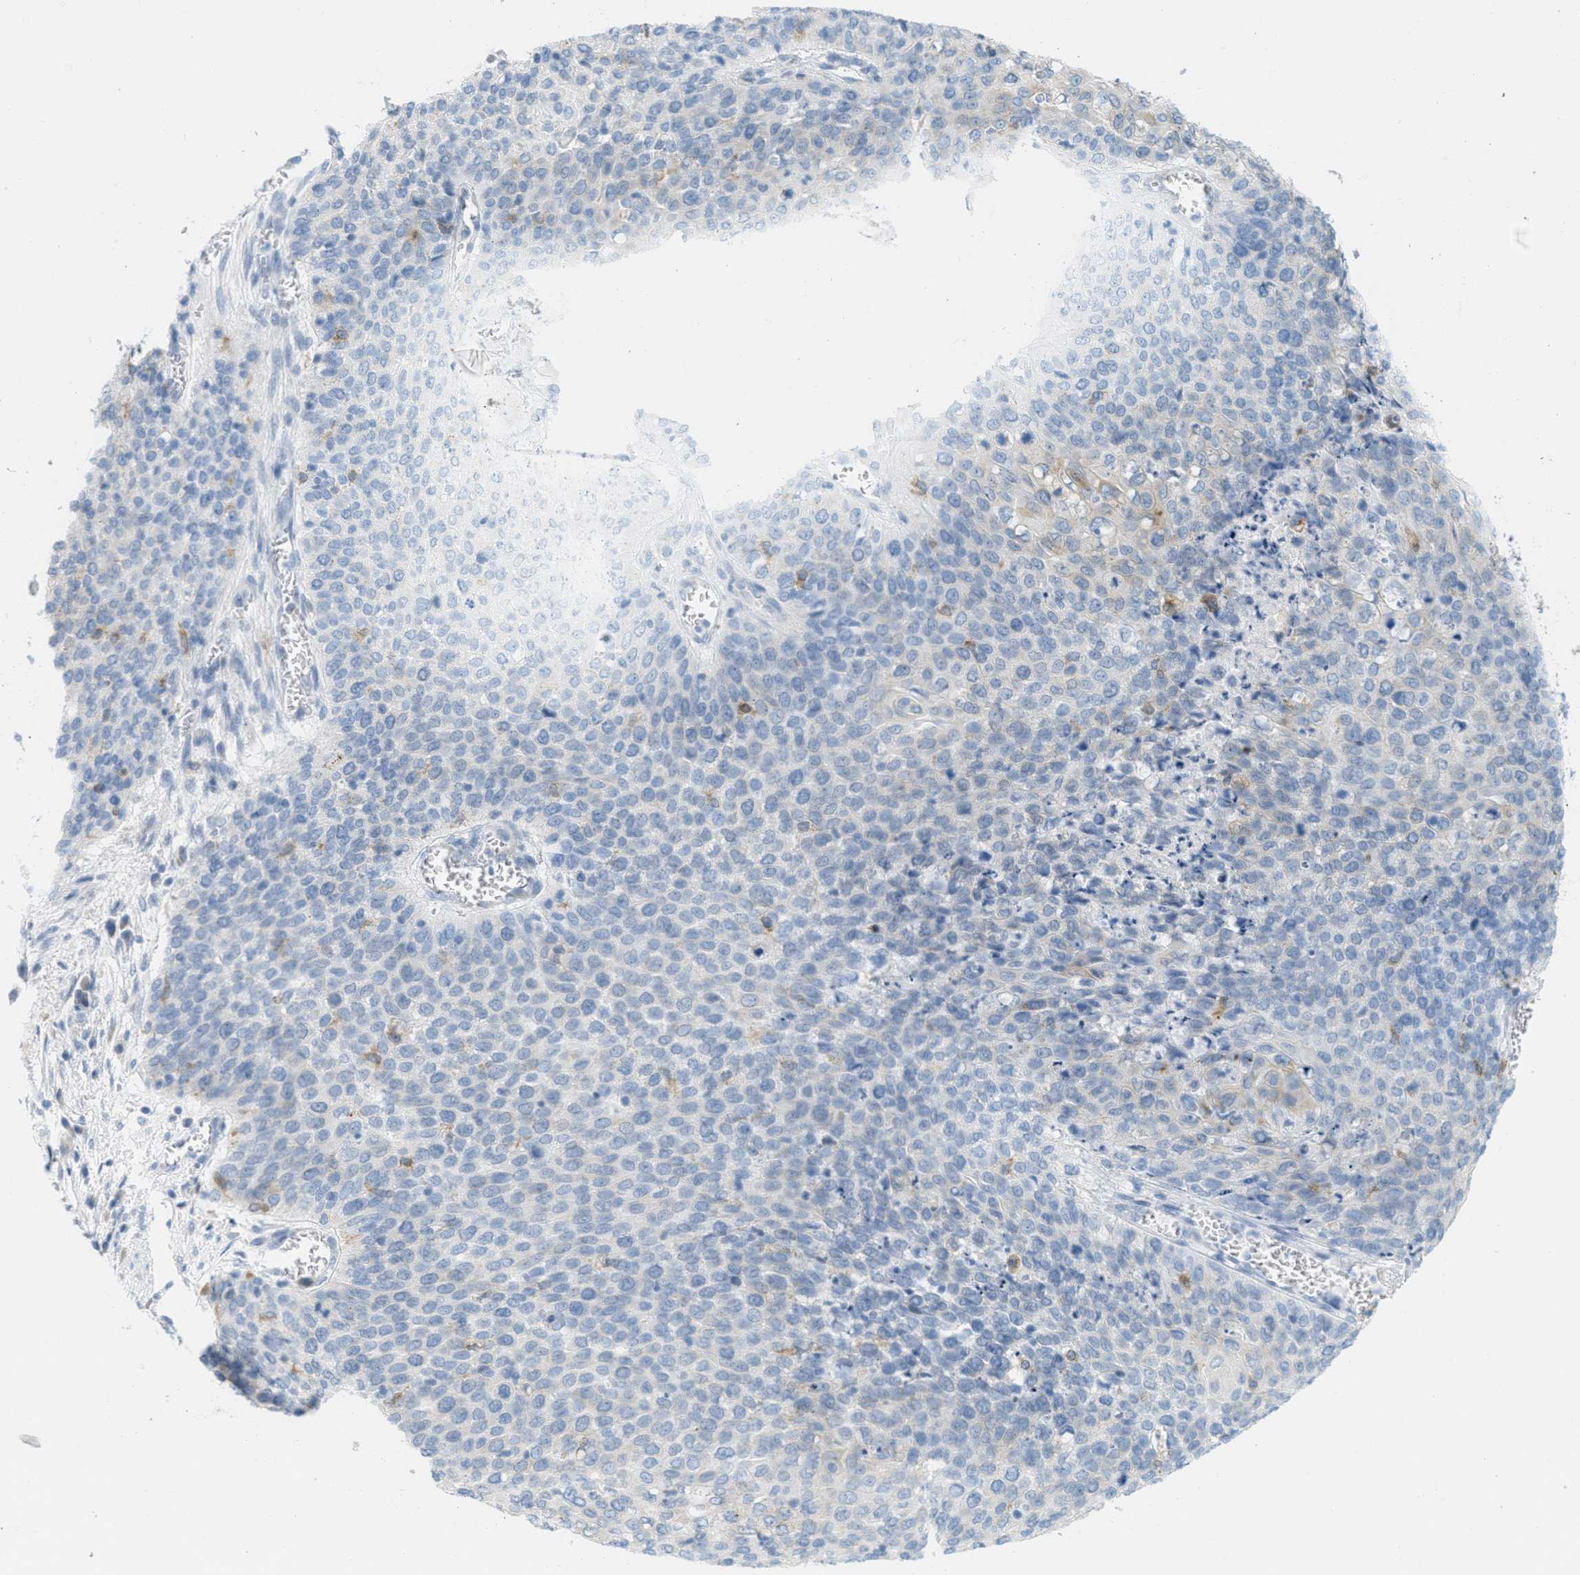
{"staining": {"intensity": "moderate", "quantity": "<25%", "location": "cytoplasmic/membranous"}, "tissue": "cervical cancer", "cell_type": "Tumor cells", "image_type": "cancer", "snomed": [{"axis": "morphology", "description": "Squamous cell carcinoma, NOS"}, {"axis": "topography", "description": "Cervix"}], "caption": "Moderate cytoplasmic/membranous protein positivity is seen in about <25% of tumor cells in cervical squamous cell carcinoma.", "gene": "TEX264", "patient": {"sex": "female", "age": 39}}